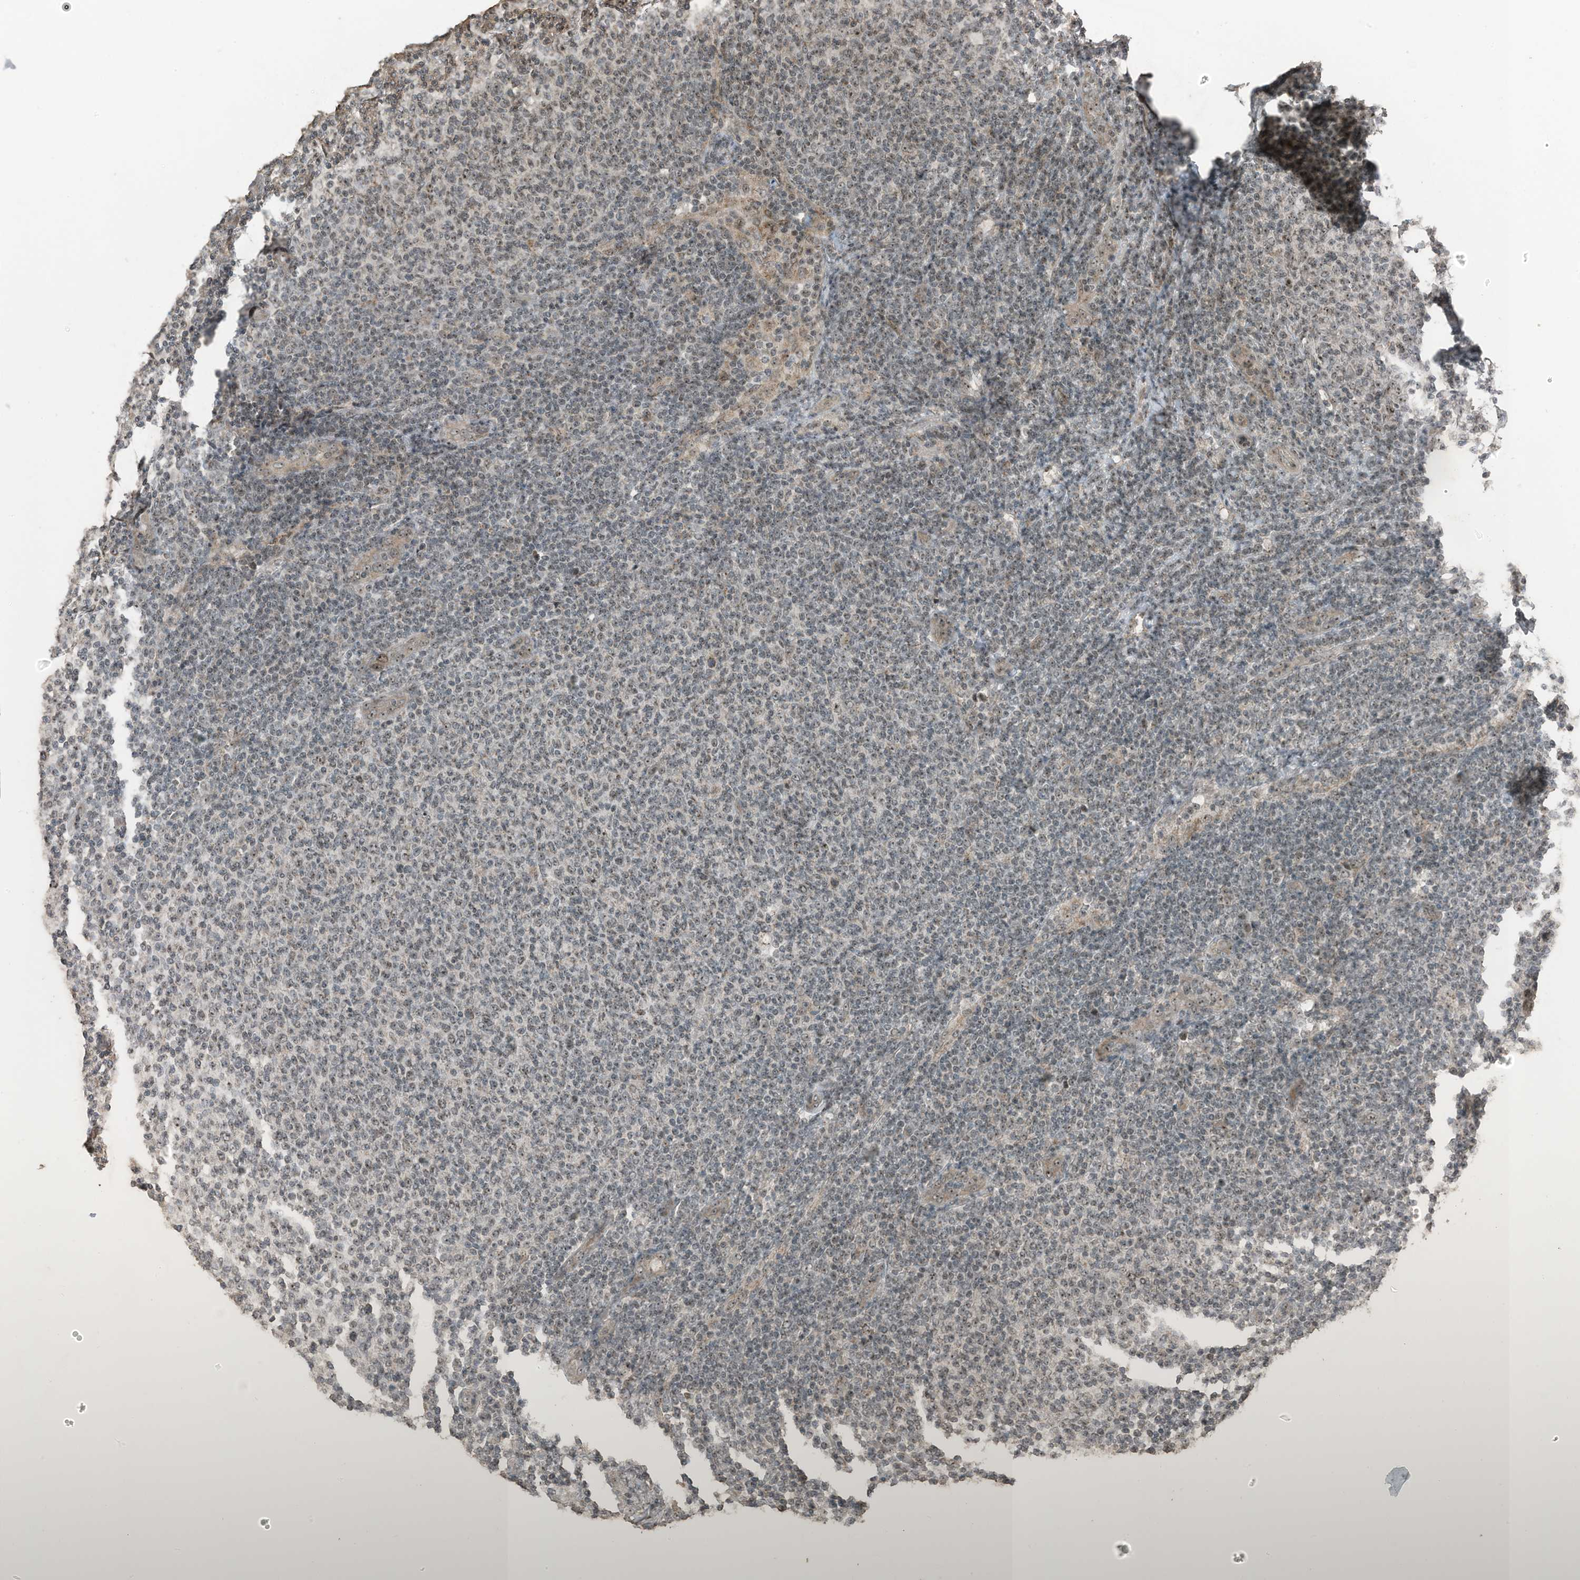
{"staining": {"intensity": "moderate", "quantity": "25%-75%", "location": "nuclear"}, "tissue": "lymphoma", "cell_type": "Tumor cells", "image_type": "cancer", "snomed": [{"axis": "morphology", "description": "Malignant lymphoma, non-Hodgkin's type, Low grade"}, {"axis": "topography", "description": "Lymph node"}], "caption": "High-power microscopy captured an IHC photomicrograph of malignant lymphoma, non-Hodgkin's type (low-grade), revealing moderate nuclear staining in about 25%-75% of tumor cells.", "gene": "UTP3", "patient": {"sex": "male", "age": 66}}